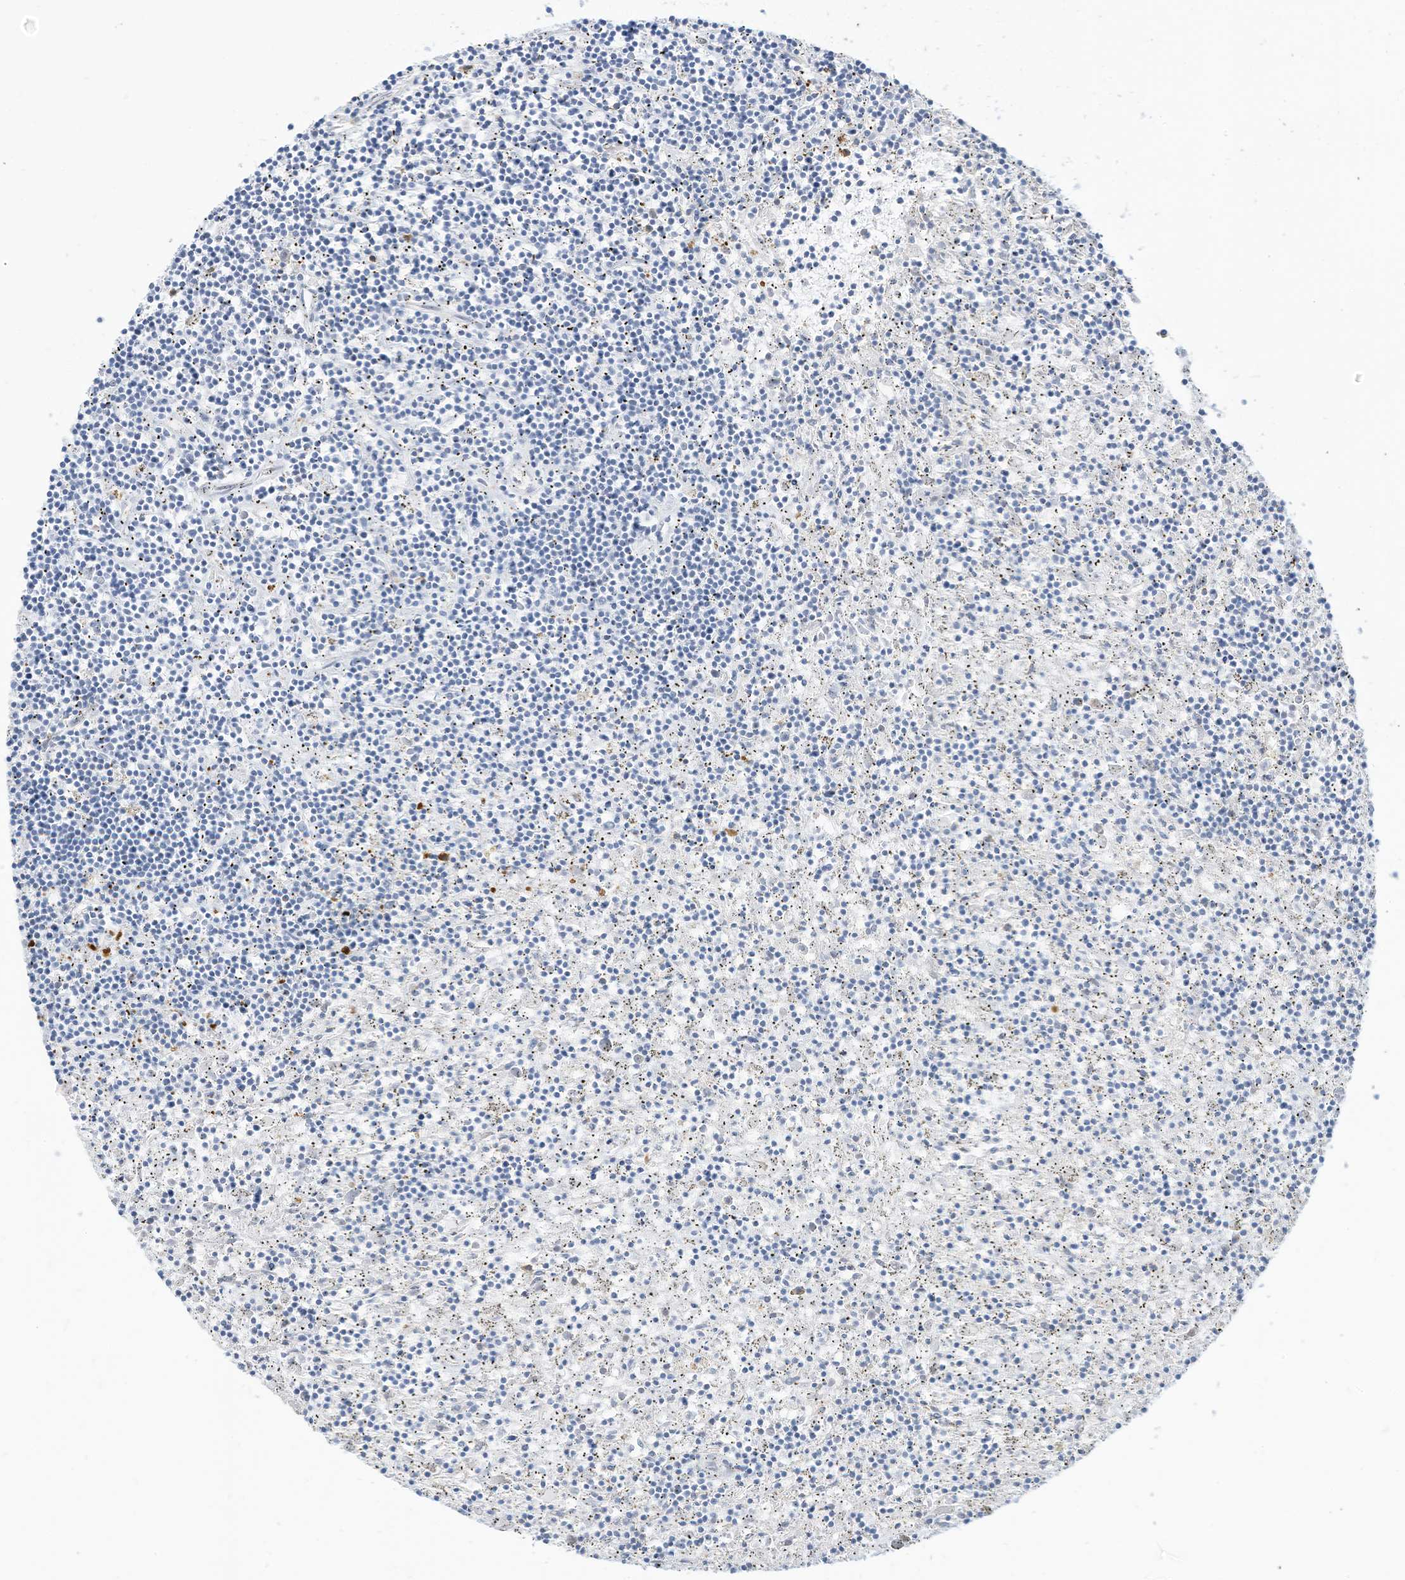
{"staining": {"intensity": "negative", "quantity": "none", "location": "none"}, "tissue": "lymphoma", "cell_type": "Tumor cells", "image_type": "cancer", "snomed": [{"axis": "morphology", "description": "Malignant lymphoma, non-Hodgkin's type, Low grade"}, {"axis": "topography", "description": "Spleen"}], "caption": "Tumor cells are negative for protein expression in human low-grade malignant lymphoma, non-Hodgkin's type.", "gene": "ATP13A1", "patient": {"sex": "male", "age": 76}}